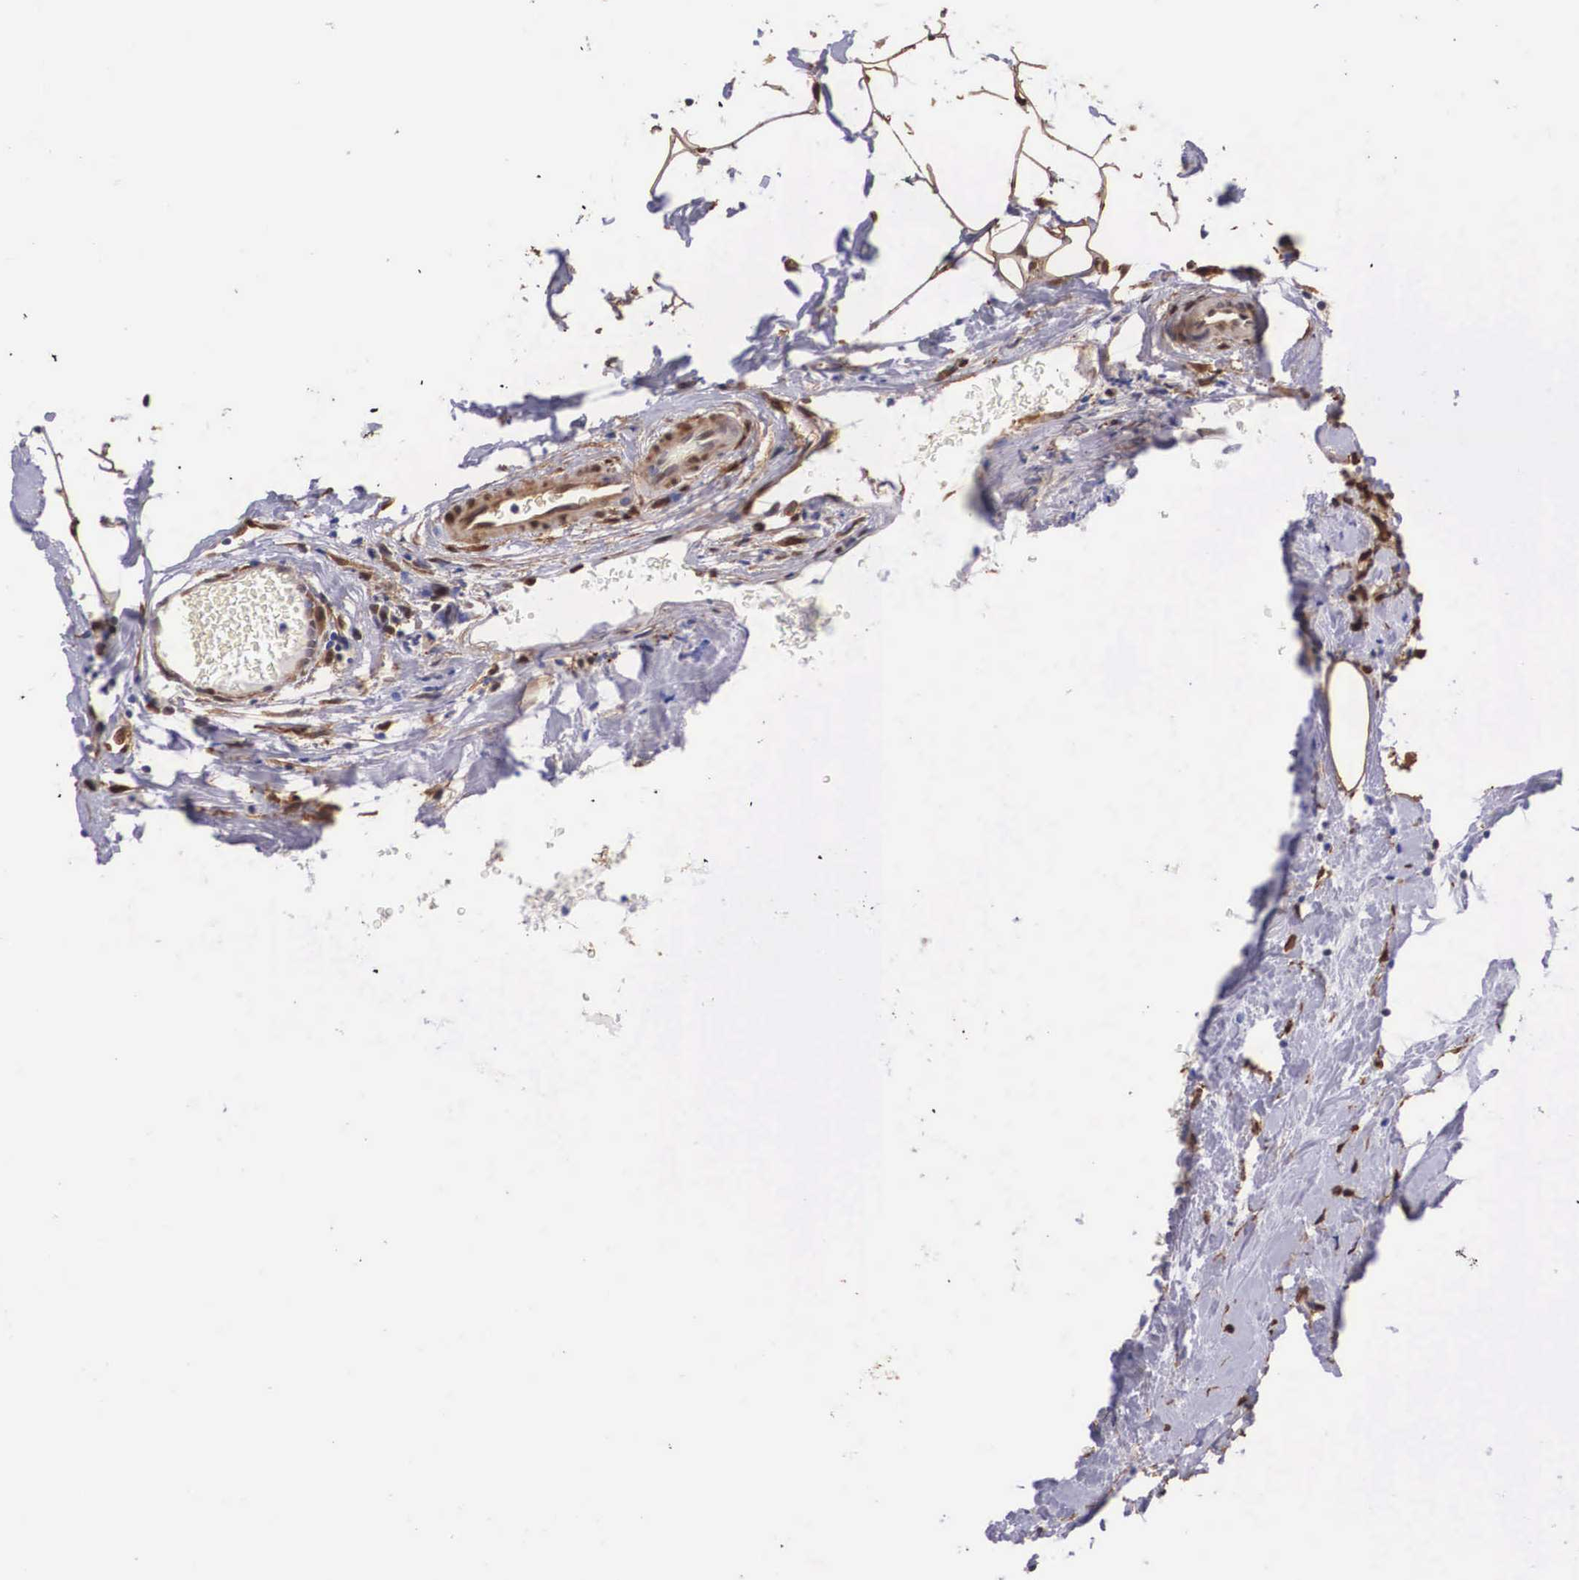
{"staining": {"intensity": "strong", "quantity": ">75%", "location": "cytoplasmic/membranous"}, "tissue": "breast cancer", "cell_type": "Tumor cells", "image_type": "cancer", "snomed": [{"axis": "morphology", "description": "Duct carcinoma"}, {"axis": "topography", "description": "Breast"}], "caption": "Immunohistochemistry (IHC) of intraductal carcinoma (breast) exhibits high levels of strong cytoplasmic/membranous expression in about >75% of tumor cells.", "gene": "LGALS1", "patient": {"sex": "female", "age": 45}}